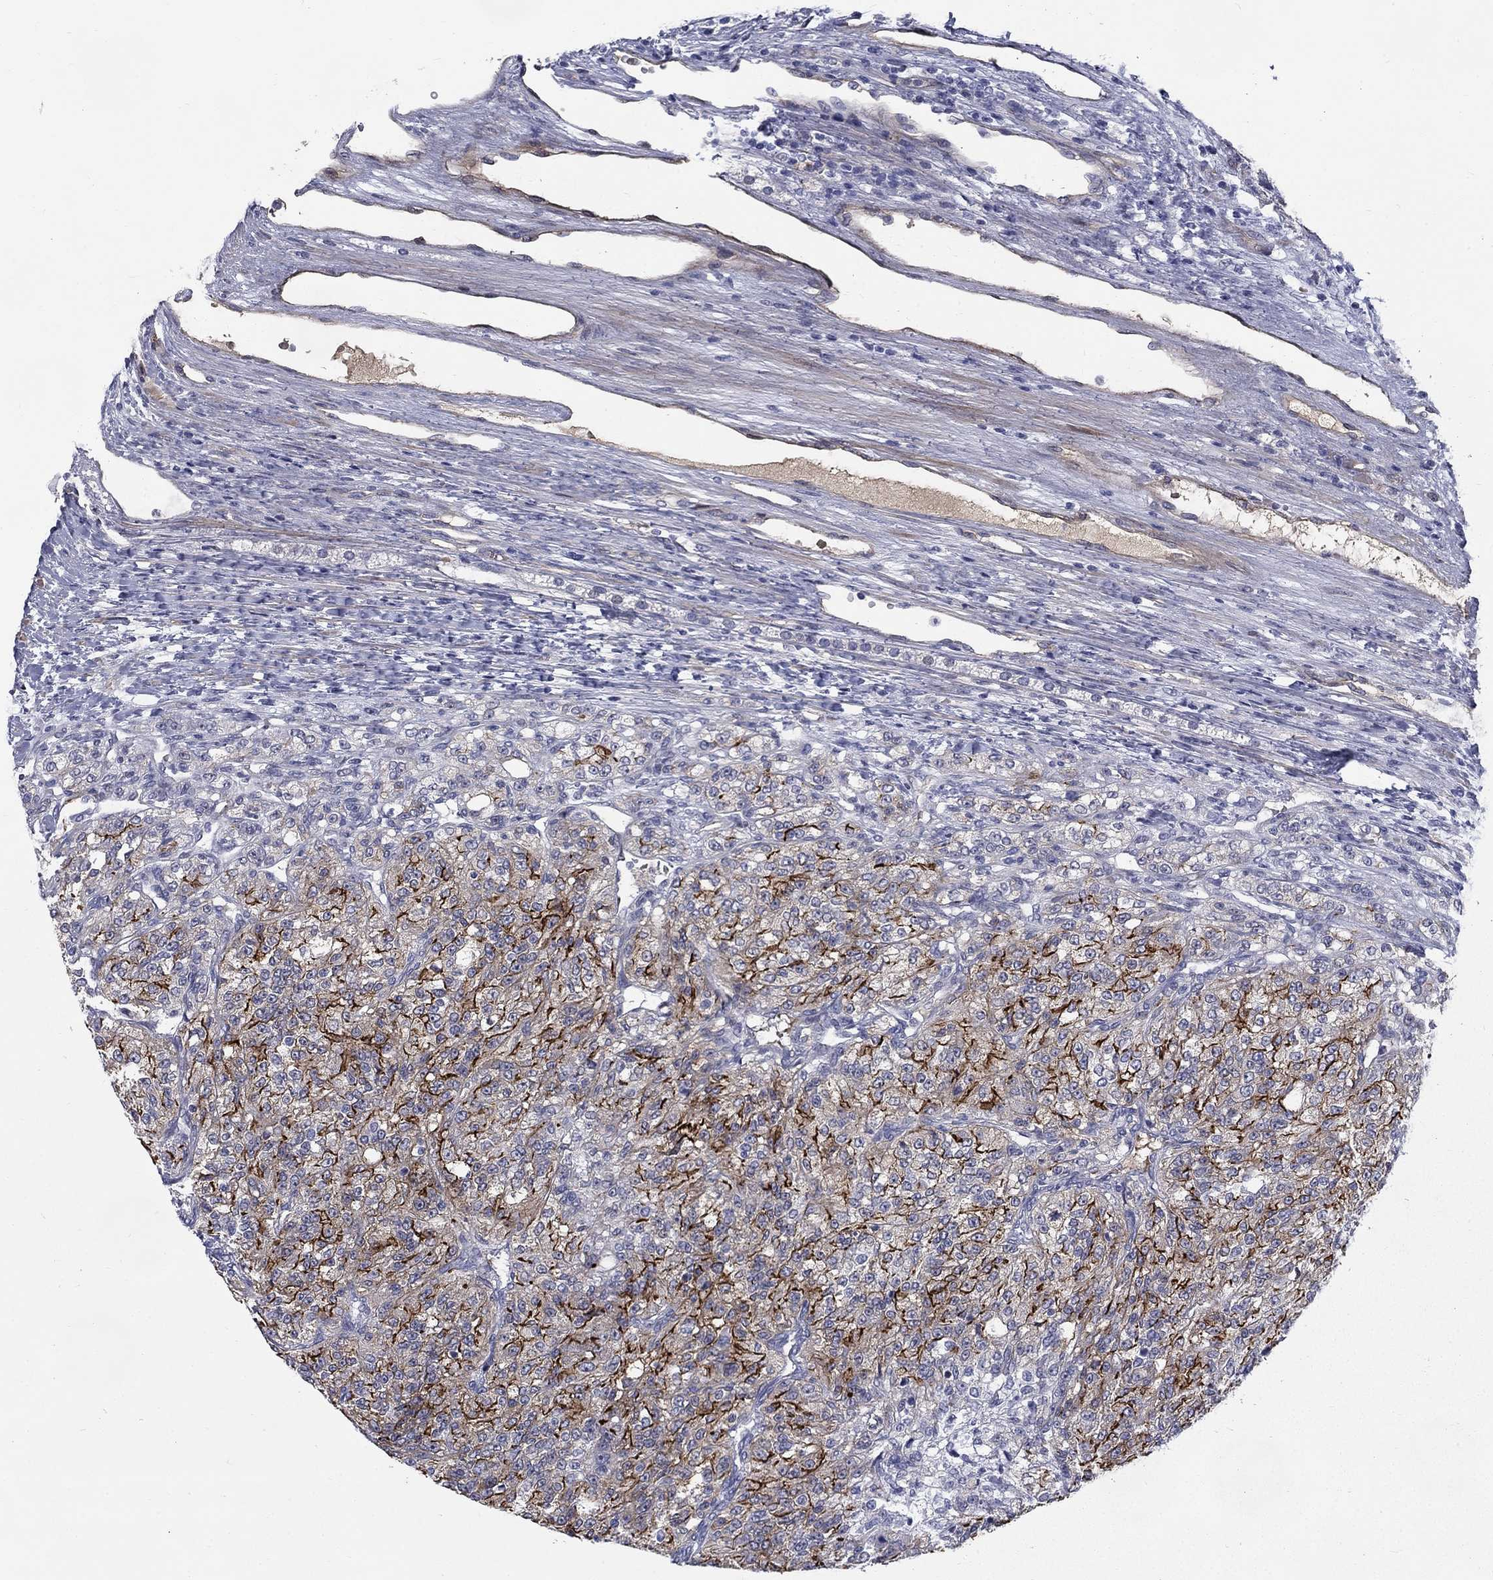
{"staining": {"intensity": "strong", "quantity": "25%-75%", "location": "cytoplasmic/membranous"}, "tissue": "renal cancer", "cell_type": "Tumor cells", "image_type": "cancer", "snomed": [{"axis": "morphology", "description": "Adenocarcinoma, NOS"}, {"axis": "topography", "description": "Kidney"}], "caption": "Immunohistochemistry (IHC) (DAB (3,3'-diaminobenzidine)) staining of renal cancer (adenocarcinoma) shows strong cytoplasmic/membranous protein expression in approximately 25%-75% of tumor cells. The protein is stained brown, and the nuclei are stained in blue (DAB (3,3'-diaminobenzidine) IHC with brightfield microscopy, high magnification).", "gene": "SLC1A1", "patient": {"sex": "female", "age": 63}}